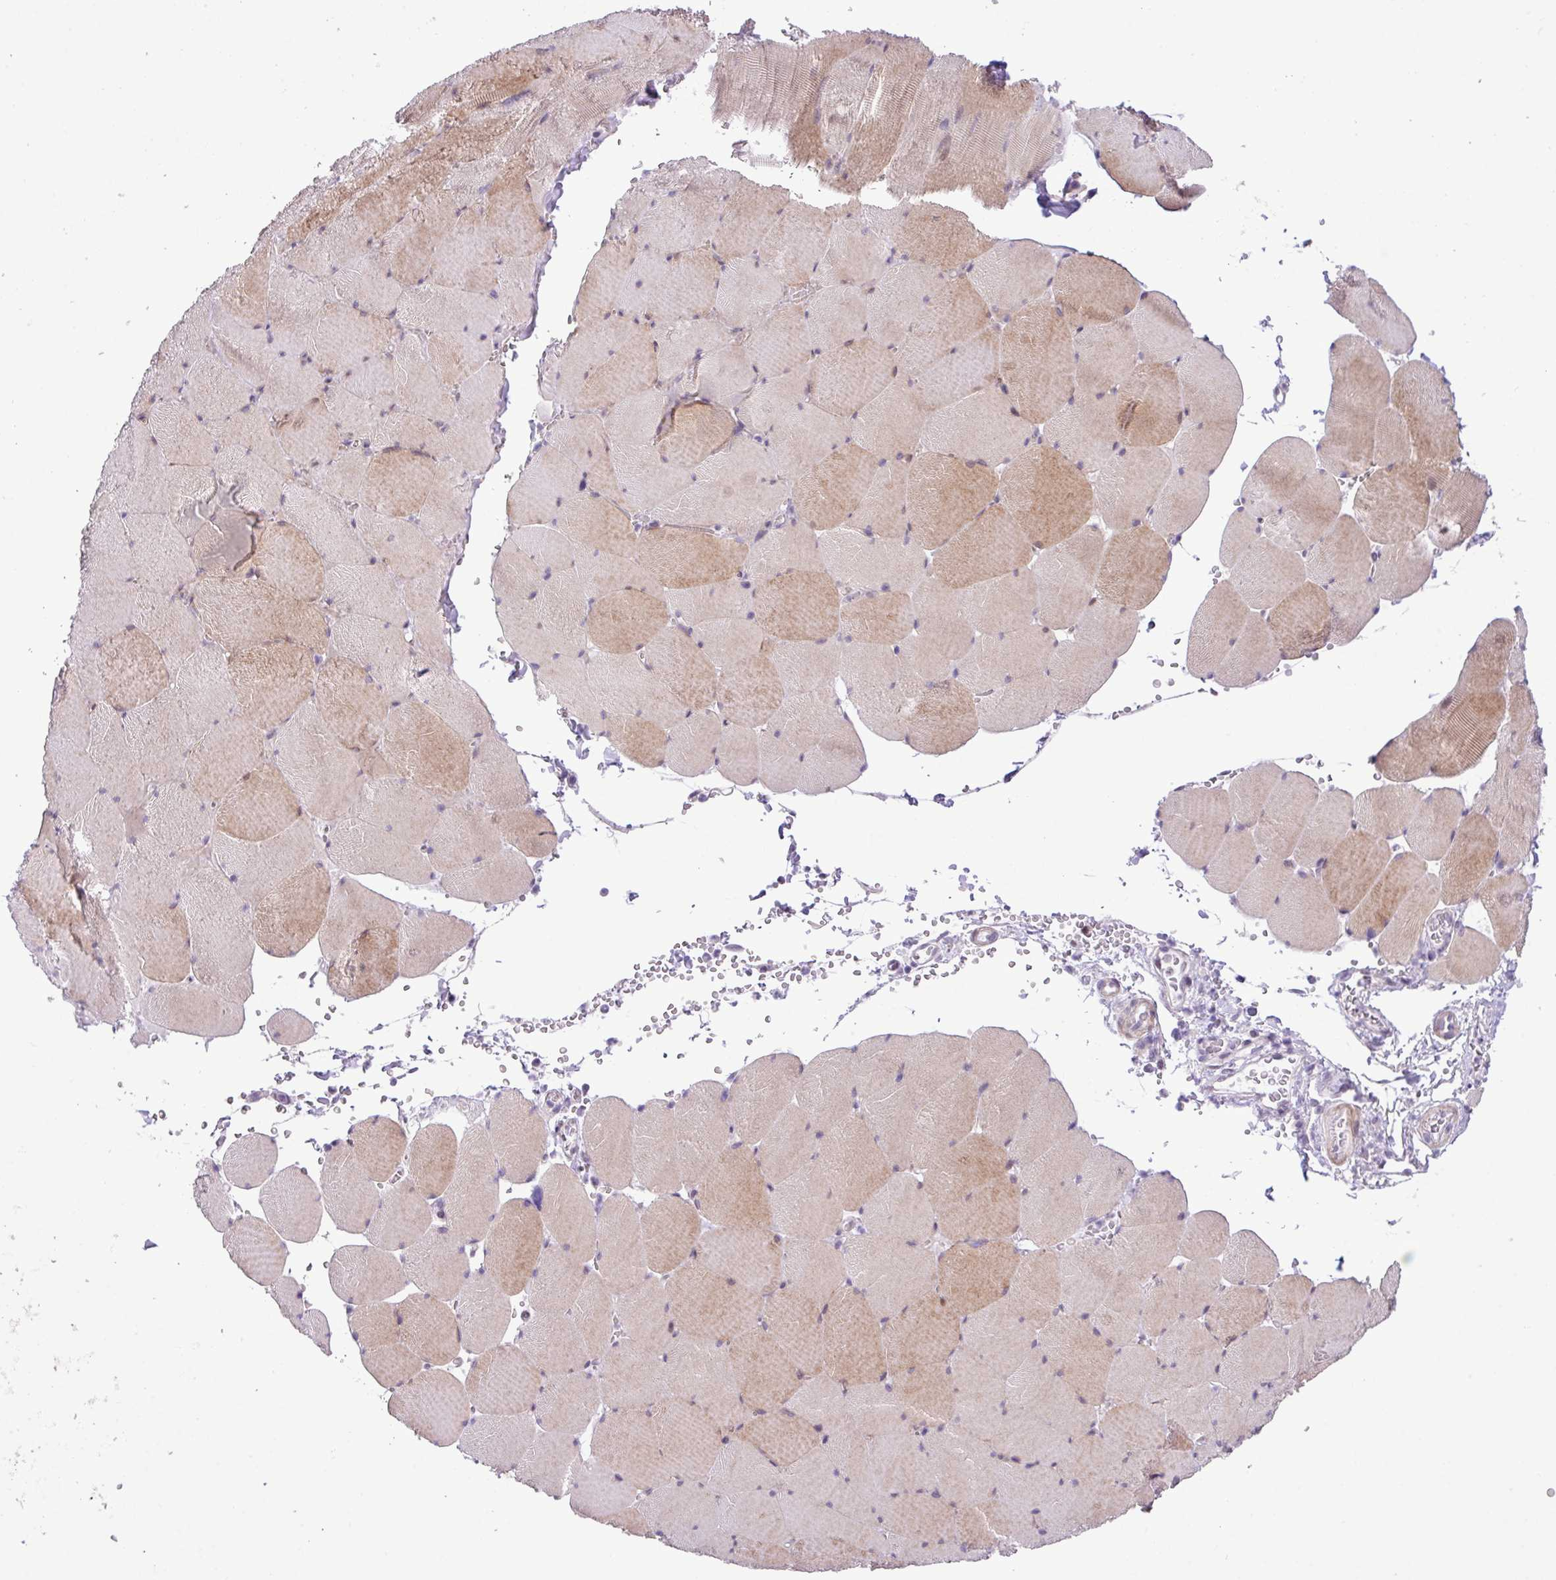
{"staining": {"intensity": "weak", "quantity": "25%-75%", "location": "cytoplasmic/membranous,nuclear"}, "tissue": "skeletal muscle", "cell_type": "Myocytes", "image_type": "normal", "snomed": [{"axis": "morphology", "description": "Normal tissue, NOS"}, {"axis": "topography", "description": "Skeletal muscle"}, {"axis": "topography", "description": "Head-Neck"}], "caption": "Myocytes display low levels of weak cytoplasmic/membranous,nuclear staining in about 25%-75% of cells in unremarkable skeletal muscle.", "gene": "YLPM1", "patient": {"sex": "male", "age": 66}}